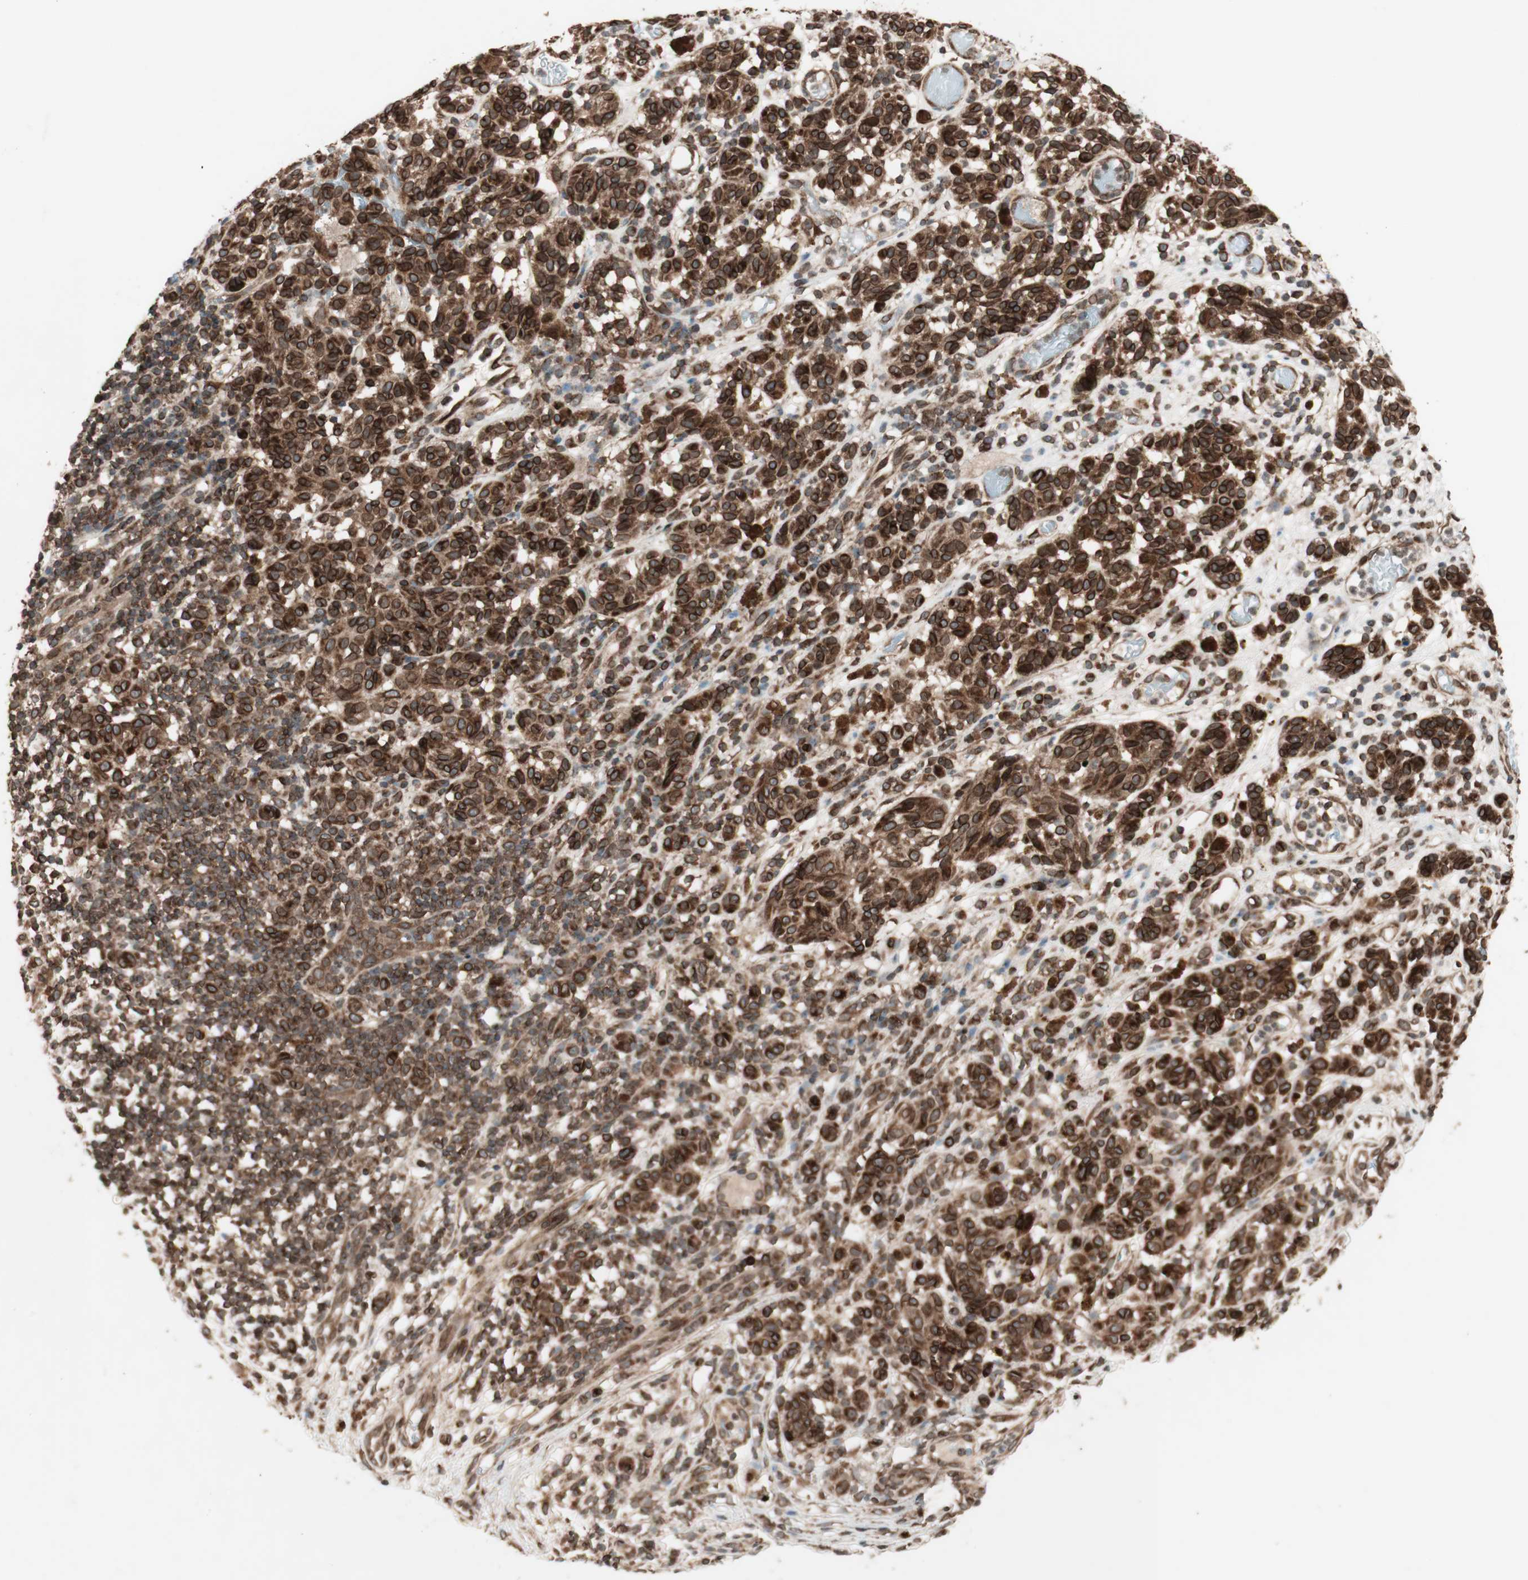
{"staining": {"intensity": "strong", "quantity": ">75%", "location": "cytoplasmic/membranous,nuclear"}, "tissue": "melanoma", "cell_type": "Tumor cells", "image_type": "cancer", "snomed": [{"axis": "morphology", "description": "Malignant melanoma, NOS"}, {"axis": "topography", "description": "Skin"}], "caption": "Approximately >75% of tumor cells in malignant melanoma exhibit strong cytoplasmic/membranous and nuclear protein positivity as visualized by brown immunohistochemical staining.", "gene": "NUP62", "patient": {"sex": "female", "age": 46}}